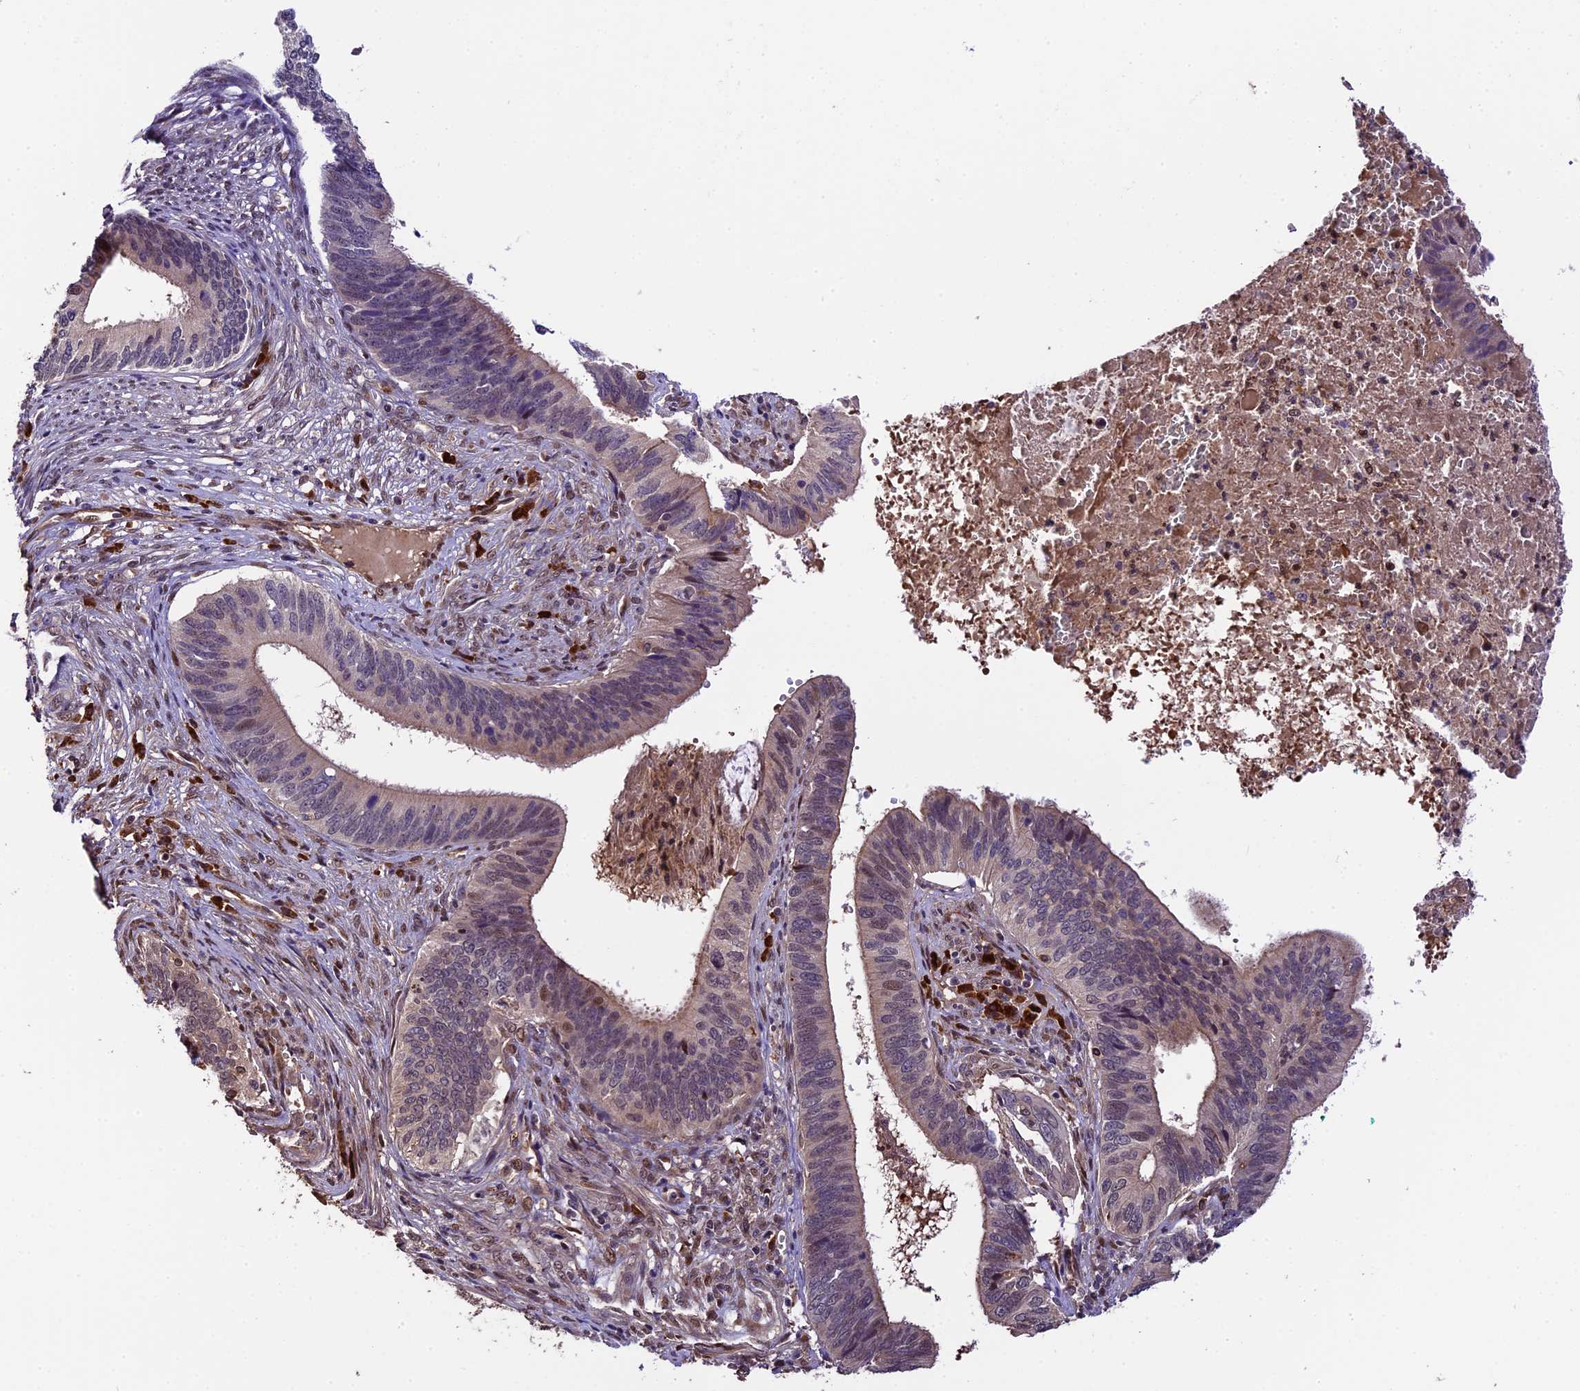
{"staining": {"intensity": "moderate", "quantity": "<25%", "location": "nuclear"}, "tissue": "cervical cancer", "cell_type": "Tumor cells", "image_type": "cancer", "snomed": [{"axis": "morphology", "description": "Adenocarcinoma, NOS"}, {"axis": "topography", "description": "Cervix"}], "caption": "Approximately <25% of tumor cells in human cervical cancer (adenocarcinoma) display moderate nuclear protein staining as visualized by brown immunohistochemical staining.", "gene": "HERPUD1", "patient": {"sex": "female", "age": 42}}